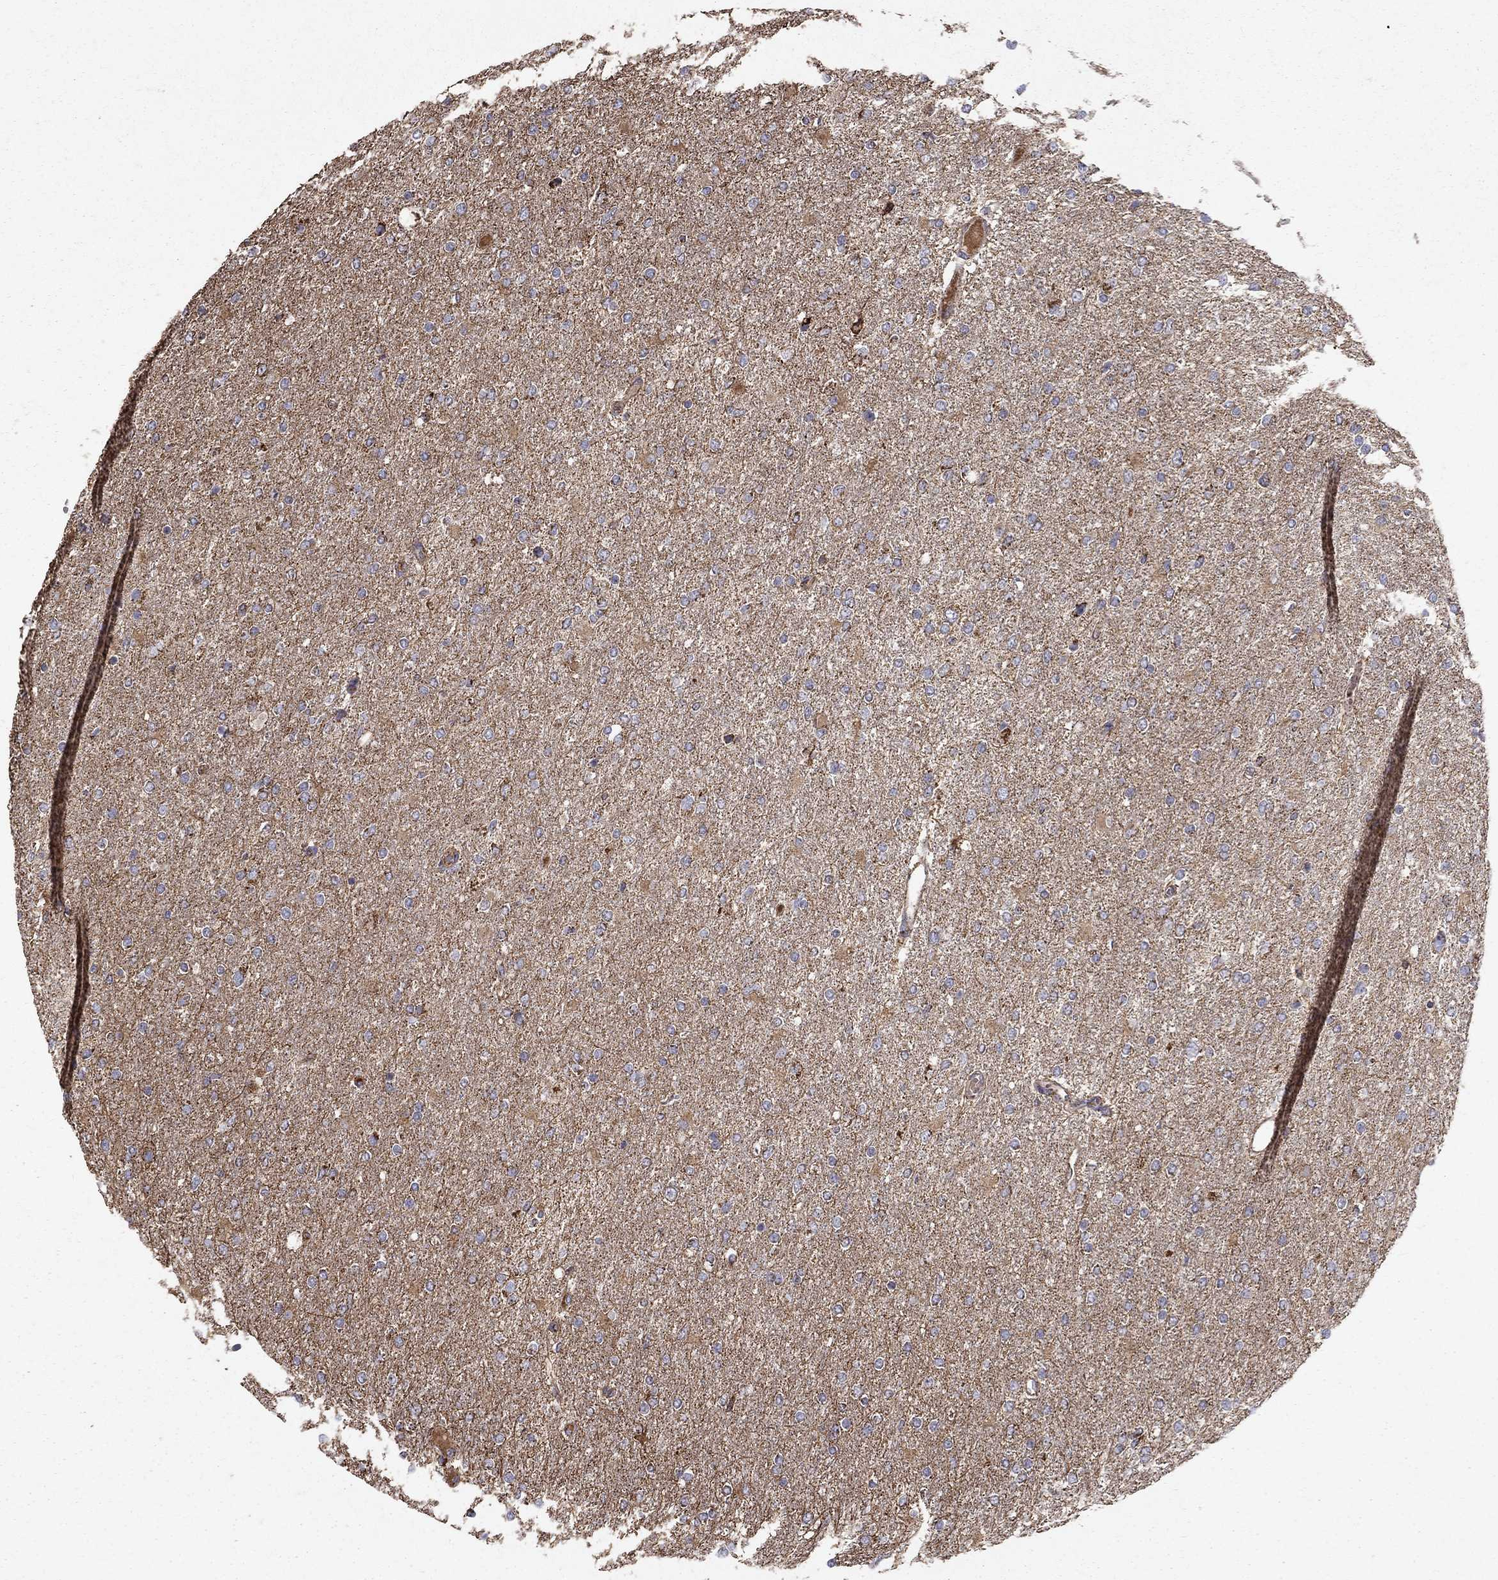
{"staining": {"intensity": "weak", "quantity": "25%-75%", "location": "cytoplasmic/membranous"}, "tissue": "glioma", "cell_type": "Tumor cells", "image_type": "cancer", "snomed": [{"axis": "morphology", "description": "Glioma, malignant, High grade"}, {"axis": "topography", "description": "Cerebral cortex"}], "caption": "The micrograph displays immunohistochemical staining of glioma. There is weak cytoplasmic/membranous expression is appreciated in about 25%-75% of tumor cells.", "gene": "NDUFS8", "patient": {"sex": "male", "age": 70}}